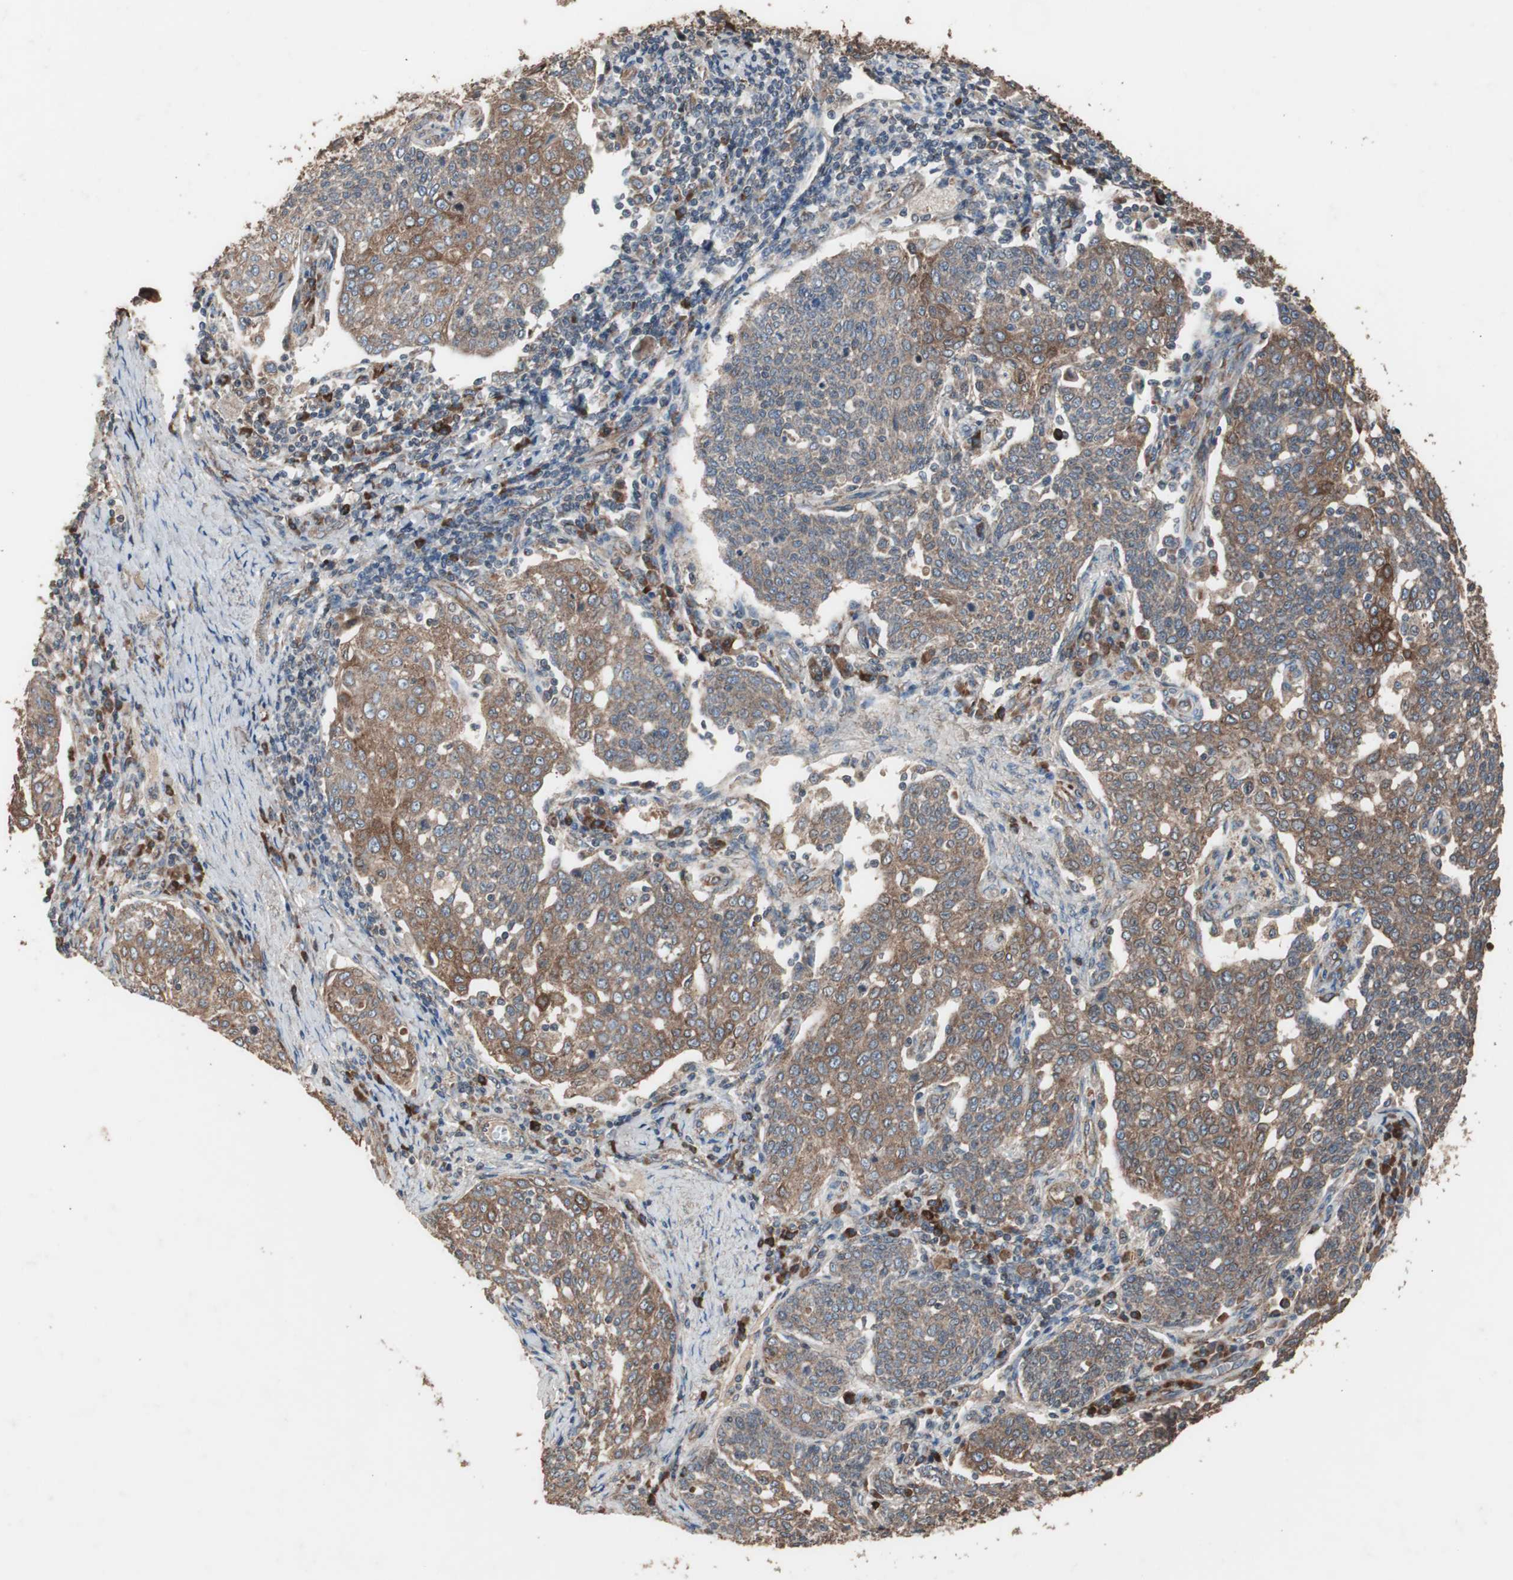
{"staining": {"intensity": "moderate", "quantity": ">75%", "location": "cytoplasmic/membranous"}, "tissue": "cervical cancer", "cell_type": "Tumor cells", "image_type": "cancer", "snomed": [{"axis": "morphology", "description": "Squamous cell carcinoma, NOS"}, {"axis": "topography", "description": "Cervix"}], "caption": "Immunohistochemical staining of human cervical squamous cell carcinoma displays medium levels of moderate cytoplasmic/membranous protein expression in about >75% of tumor cells.", "gene": "LZTS1", "patient": {"sex": "female", "age": 34}}